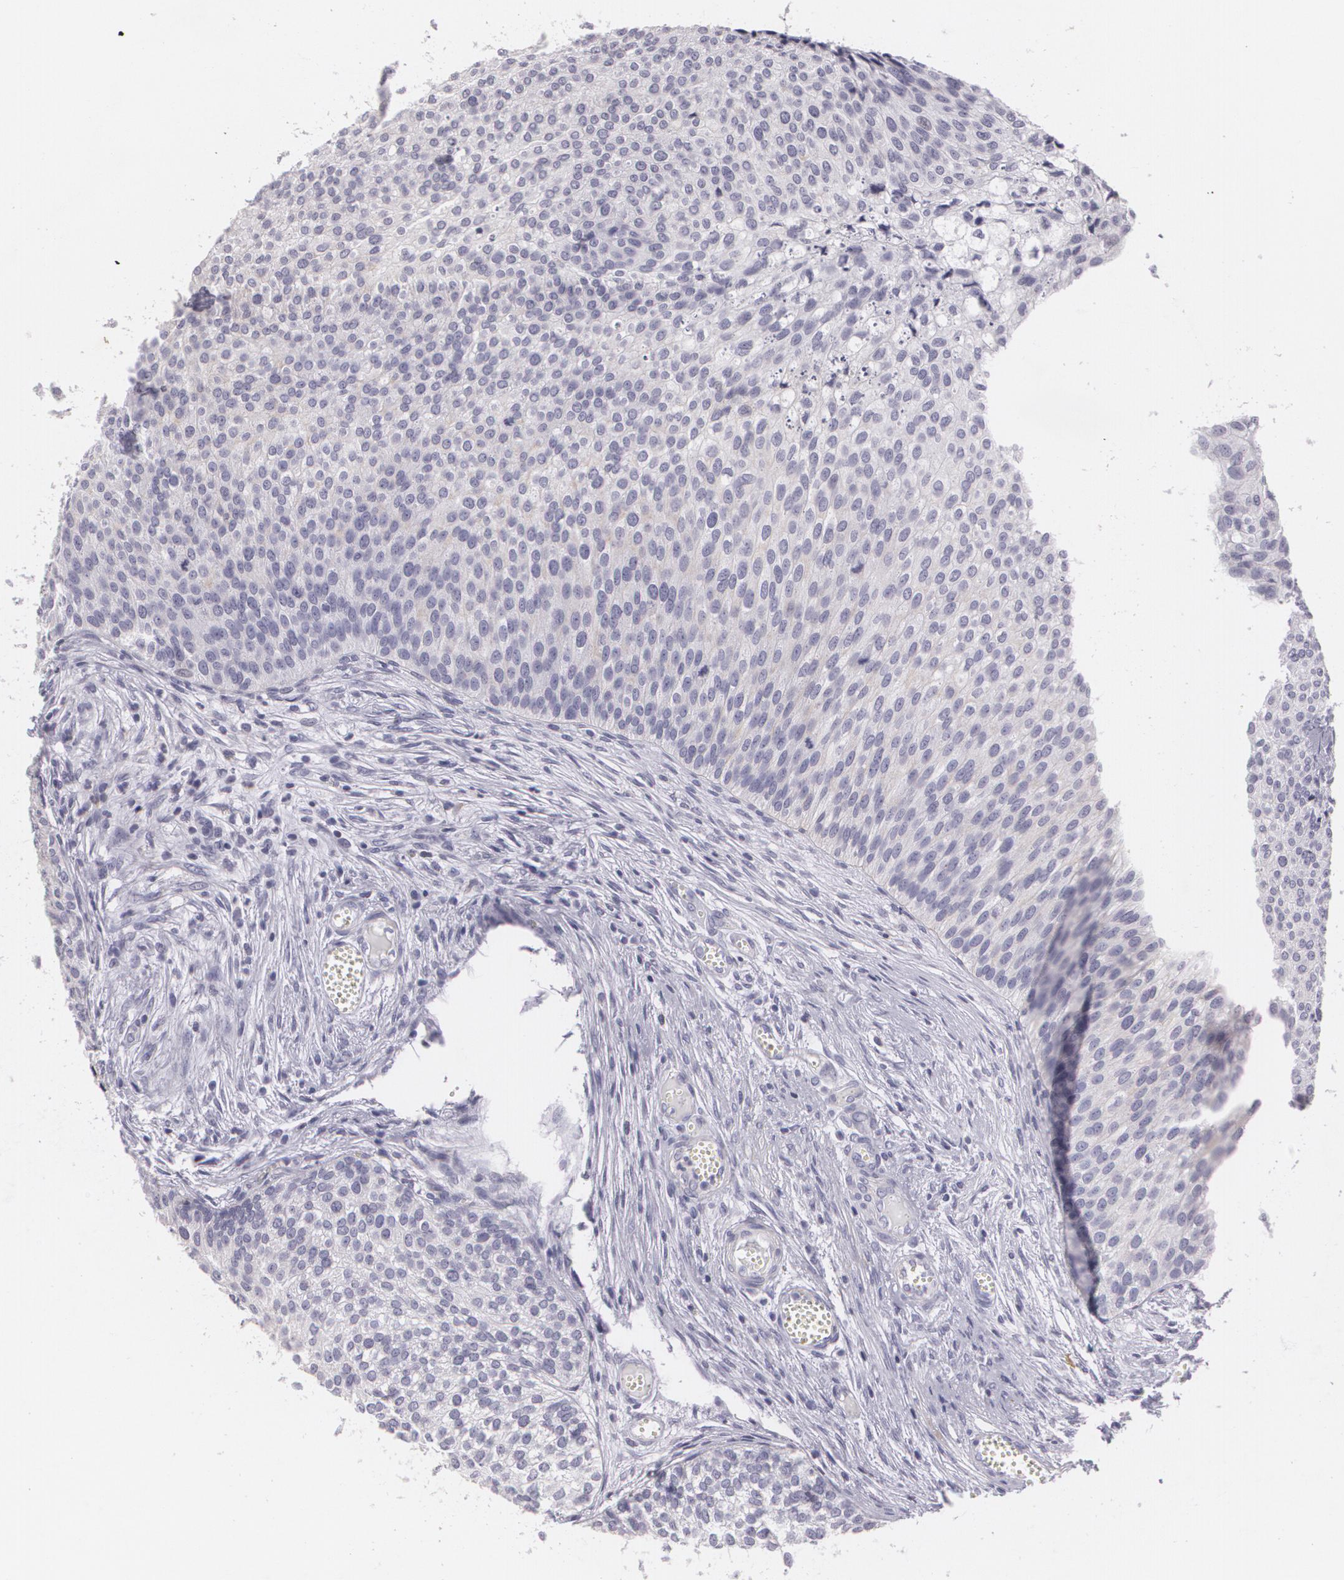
{"staining": {"intensity": "negative", "quantity": "none", "location": "none"}, "tissue": "urothelial cancer", "cell_type": "Tumor cells", "image_type": "cancer", "snomed": [{"axis": "morphology", "description": "Urothelial carcinoma, Low grade"}, {"axis": "topography", "description": "Urinary bladder"}], "caption": "Immunohistochemistry of human low-grade urothelial carcinoma displays no positivity in tumor cells.", "gene": "MAP2", "patient": {"sex": "male", "age": 84}}